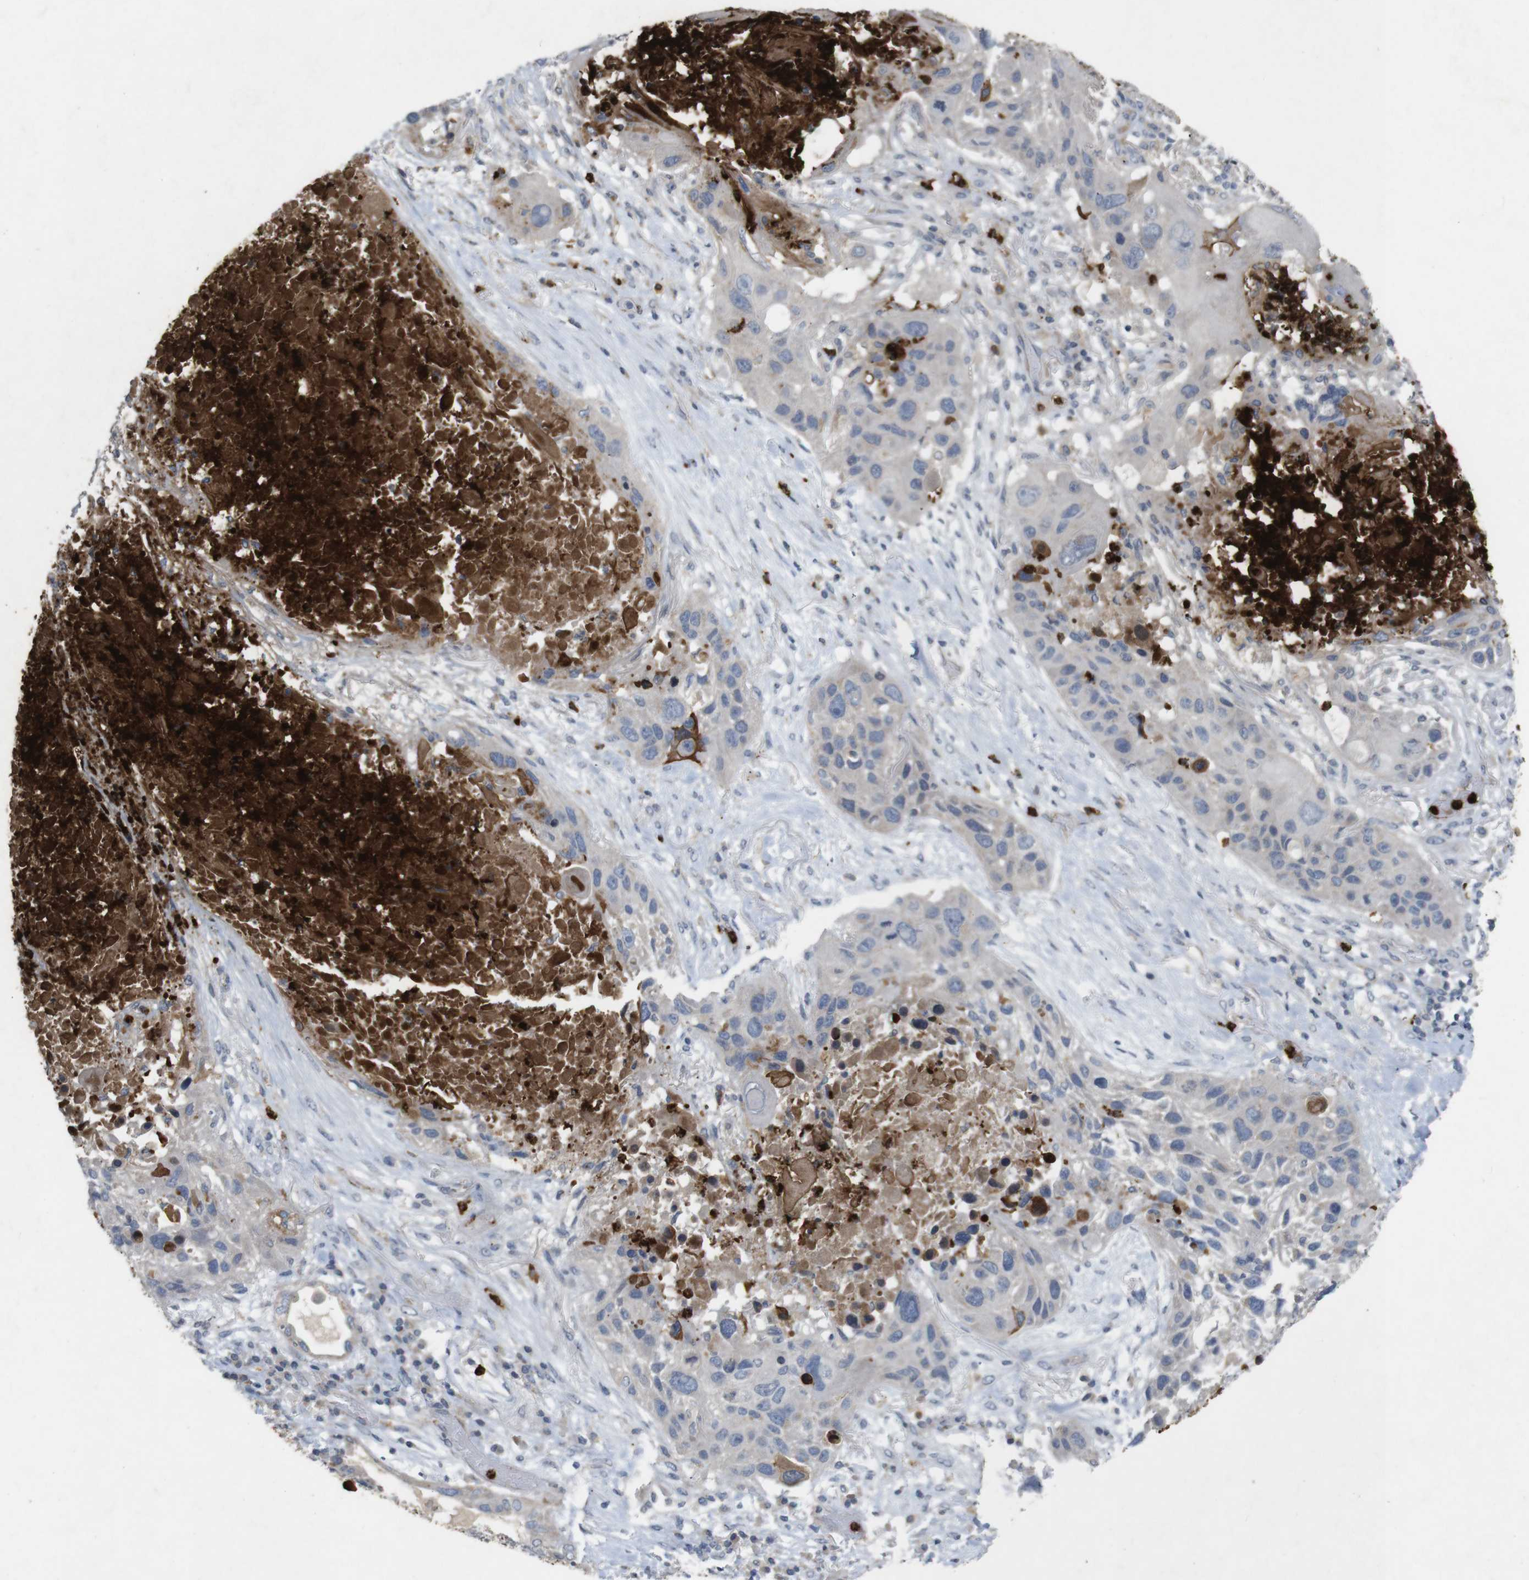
{"staining": {"intensity": "weak", "quantity": "<25%", "location": "cytoplasmic/membranous"}, "tissue": "lung cancer", "cell_type": "Tumor cells", "image_type": "cancer", "snomed": [{"axis": "morphology", "description": "Squamous cell carcinoma, NOS"}, {"axis": "topography", "description": "Lung"}], "caption": "The image reveals no staining of tumor cells in squamous cell carcinoma (lung).", "gene": "TSPAN14", "patient": {"sex": "male", "age": 57}}